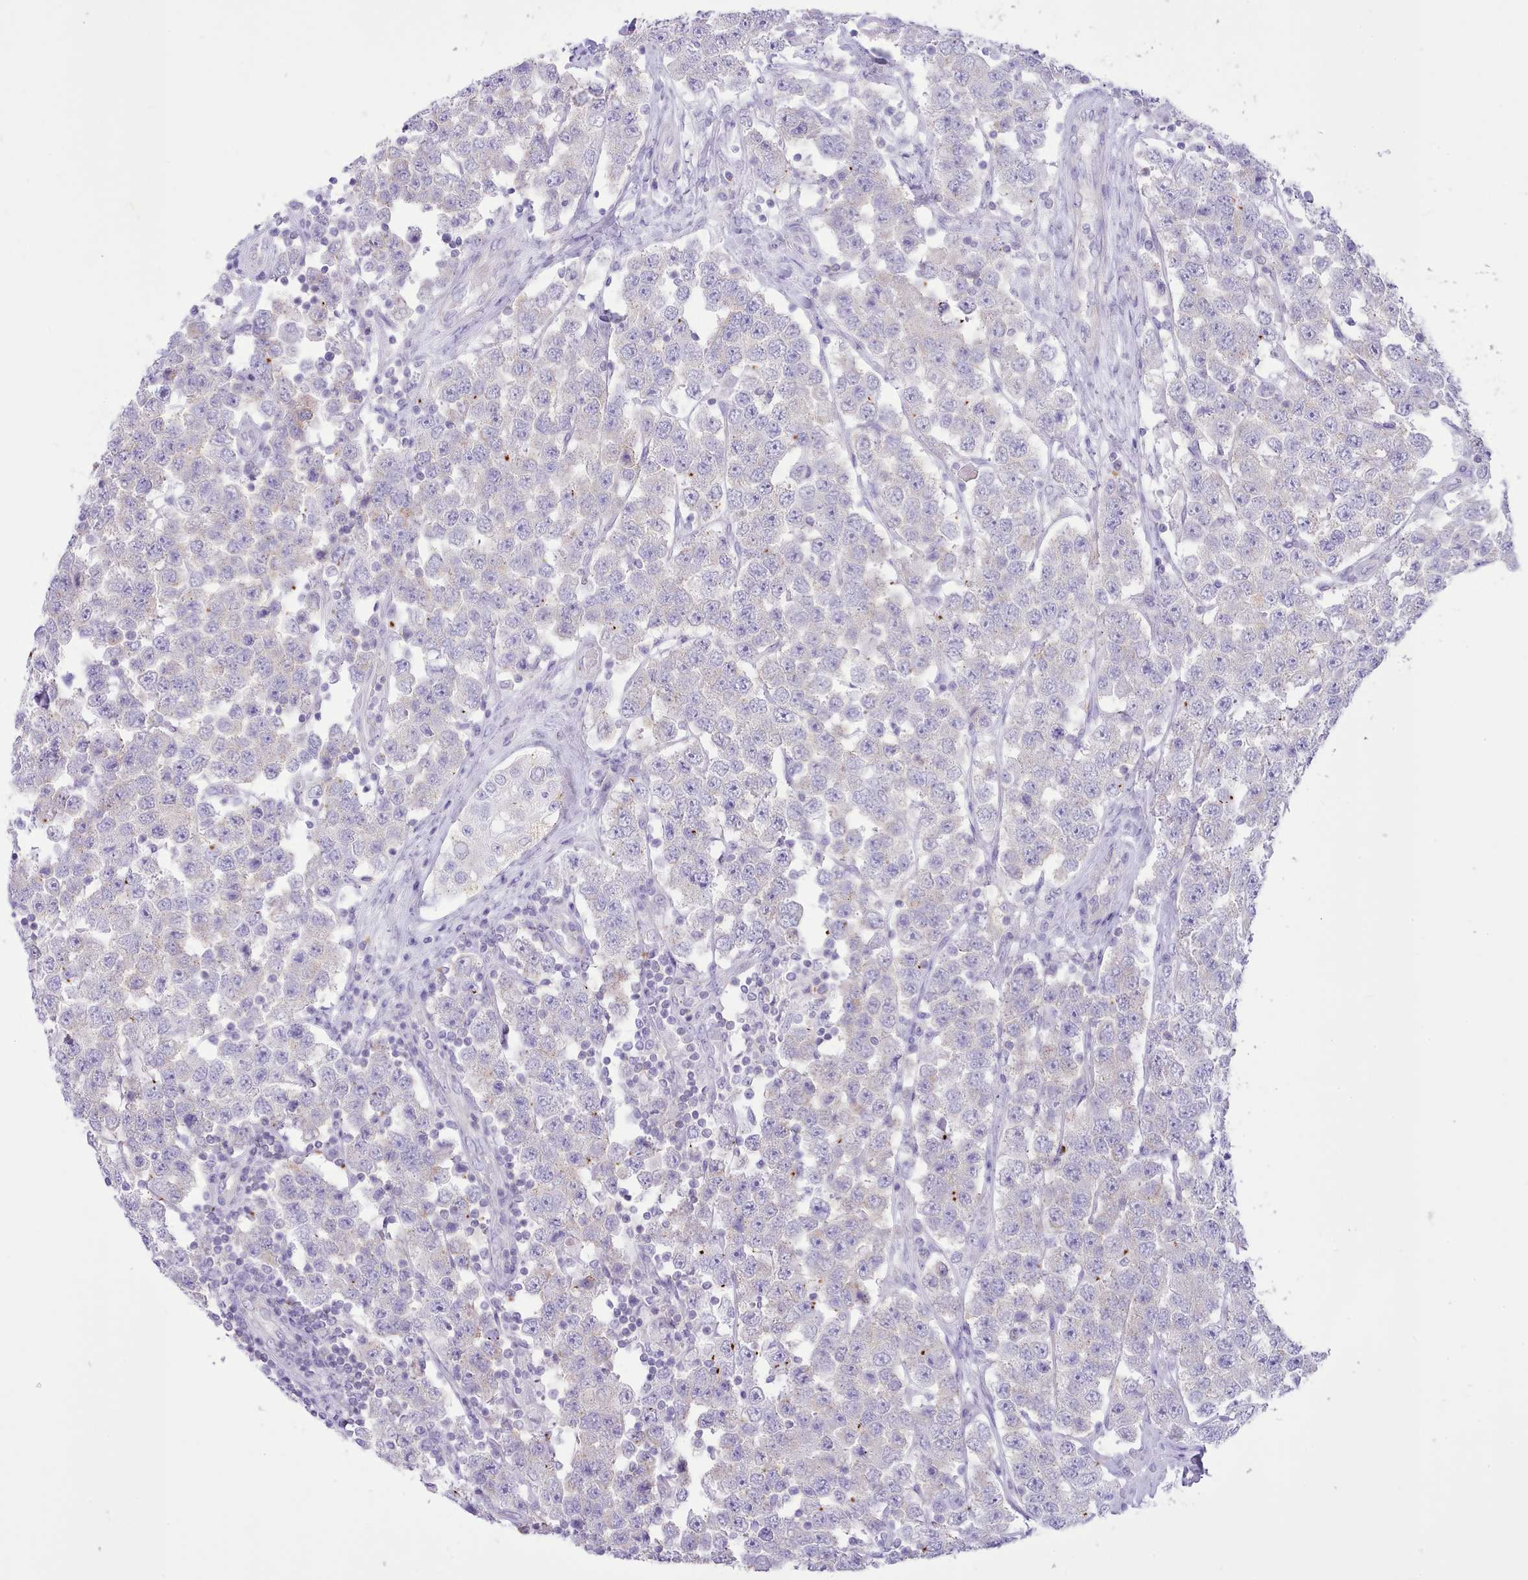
{"staining": {"intensity": "negative", "quantity": "none", "location": "none"}, "tissue": "testis cancer", "cell_type": "Tumor cells", "image_type": "cancer", "snomed": [{"axis": "morphology", "description": "Seminoma, NOS"}, {"axis": "topography", "description": "Testis"}], "caption": "The image displays no staining of tumor cells in seminoma (testis).", "gene": "MDFI", "patient": {"sex": "male", "age": 28}}